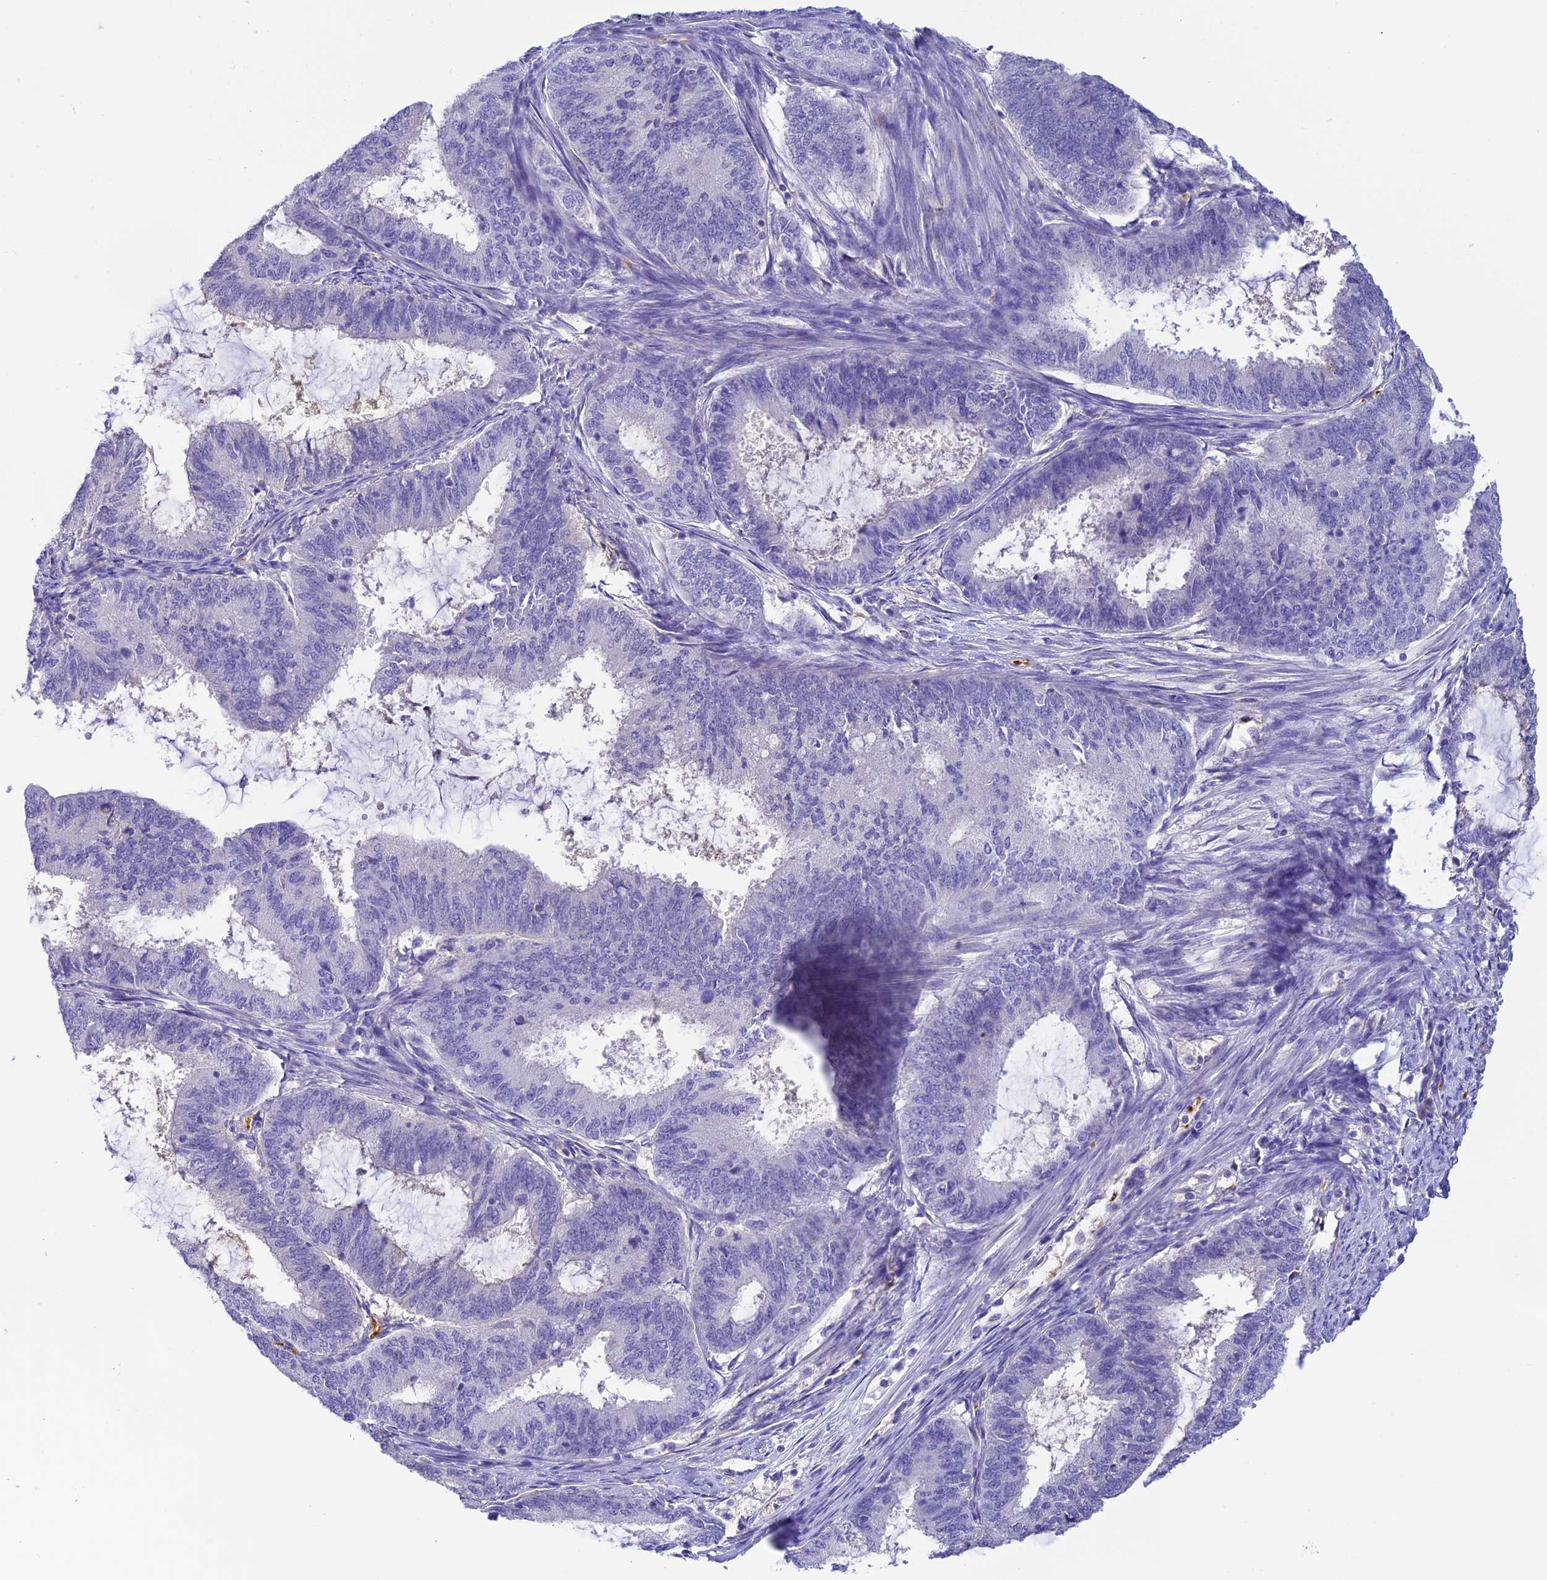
{"staining": {"intensity": "negative", "quantity": "none", "location": "none"}, "tissue": "endometrial cancer", "cell_type": "Tumor cells", "image_type": "cancer", "snomed": [{"axis": "morphology", "description": "Adenocarcinoma, NOS"}, {"axis": "topography", "description": "Endometrium"}], "caption": "This is an immunohistochemistry (IHC) micrograph of human endometrial cancer. There is no expression in tumor cells.", "gene": "HDHD2", "patient": {"sex": "female", "age": 51}}